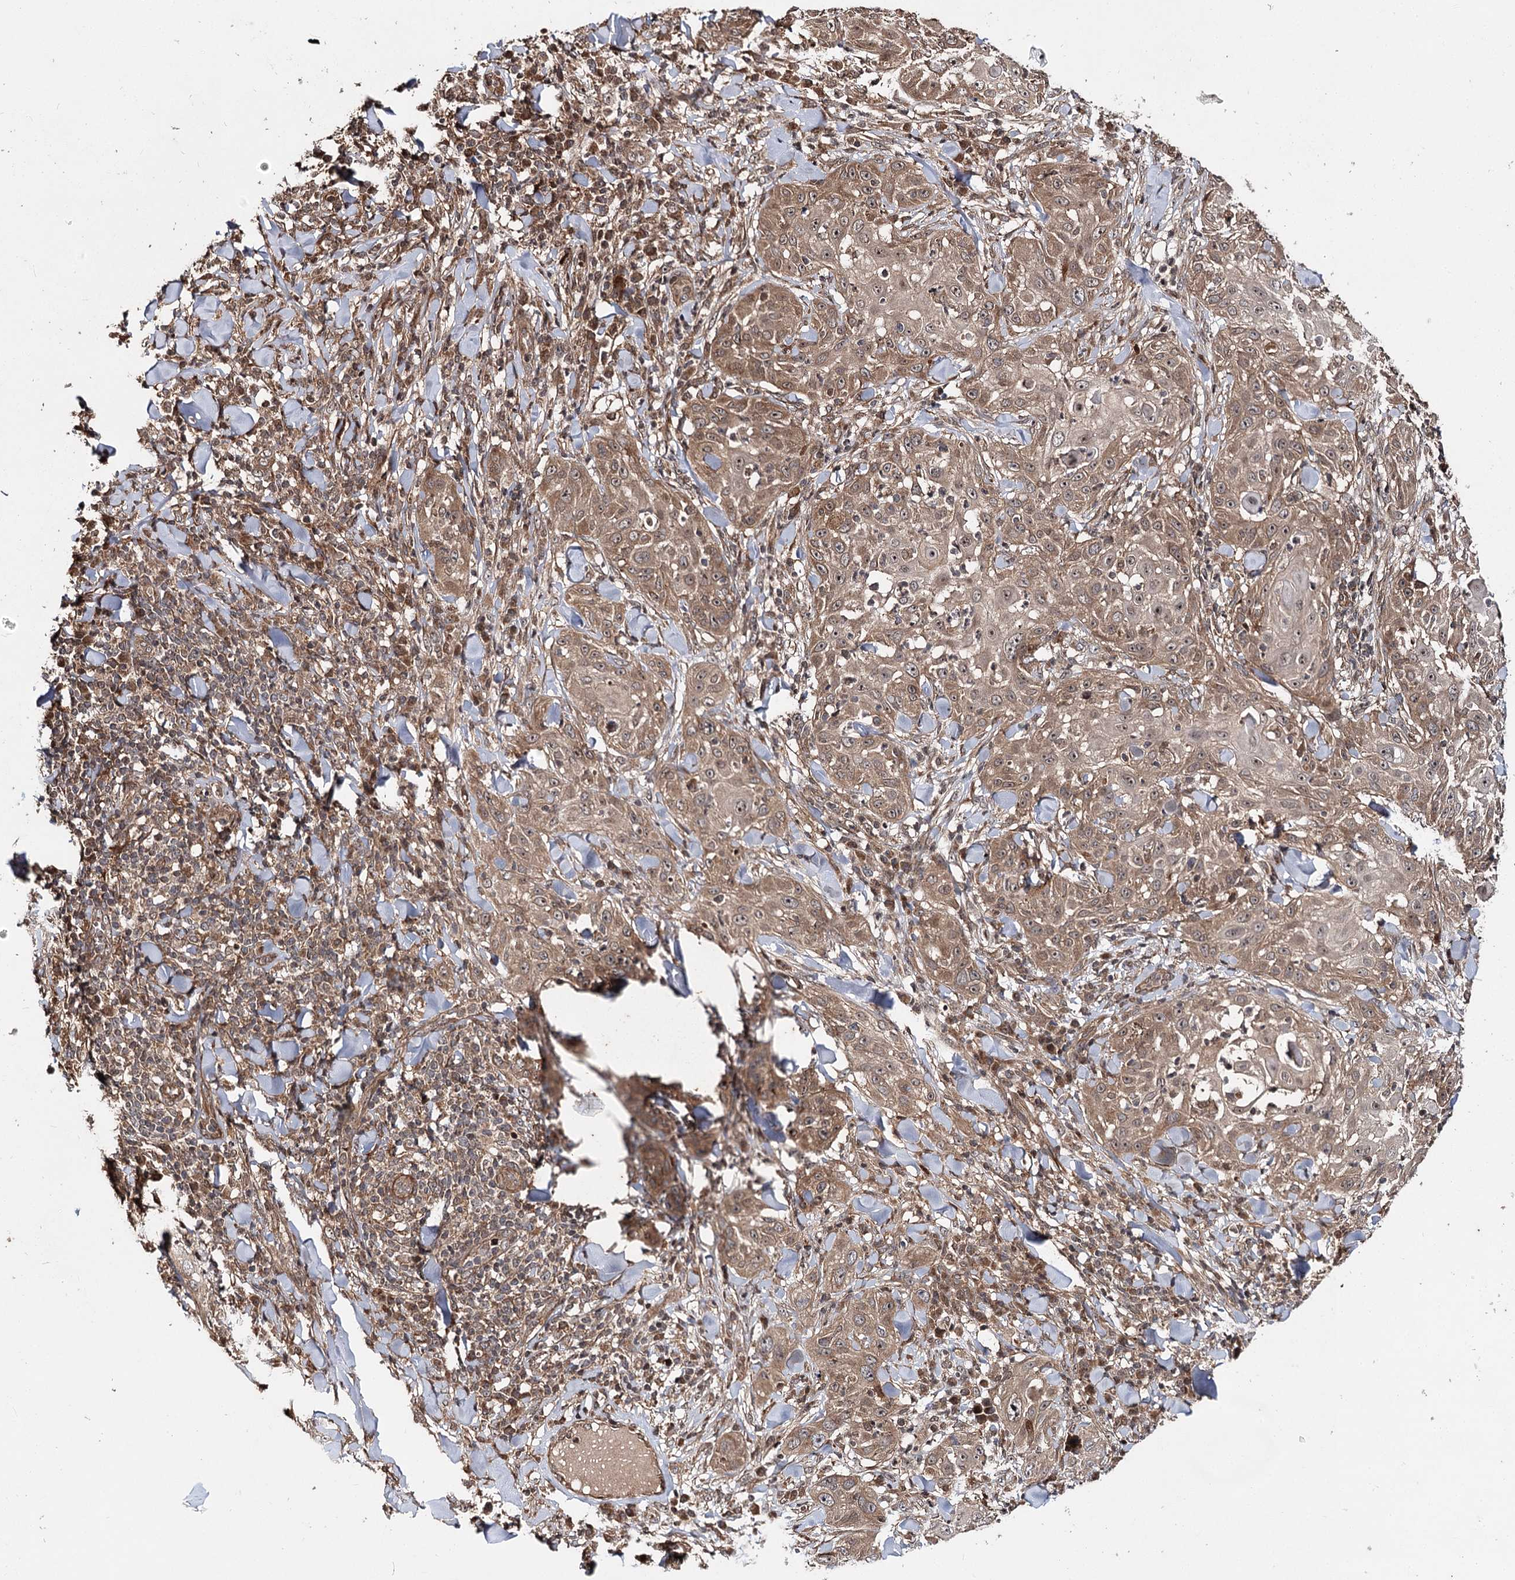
{"staining": {"intensity": "moderate", "quantity": ">75%", "location": "cytoplasmic/membranous"}, "tissue": "skin cancer", "cell_type": "Tumor cells", "image_type": "cancer", "snomed": [{"axis": "morphology", "description": "Squamous cell carcinoma, NOS"}, {"axis": "topography", "description": "Skin"}], "caption": "Brown immunohistochemical staining in skin cancer (squamous cell carcinoma) demonstrates moderate cytoplasmic/membranous positivity in about >75% of tumor cells.", "gene": "INSIG2", "patient": {"sex": "female", "age": 44}}